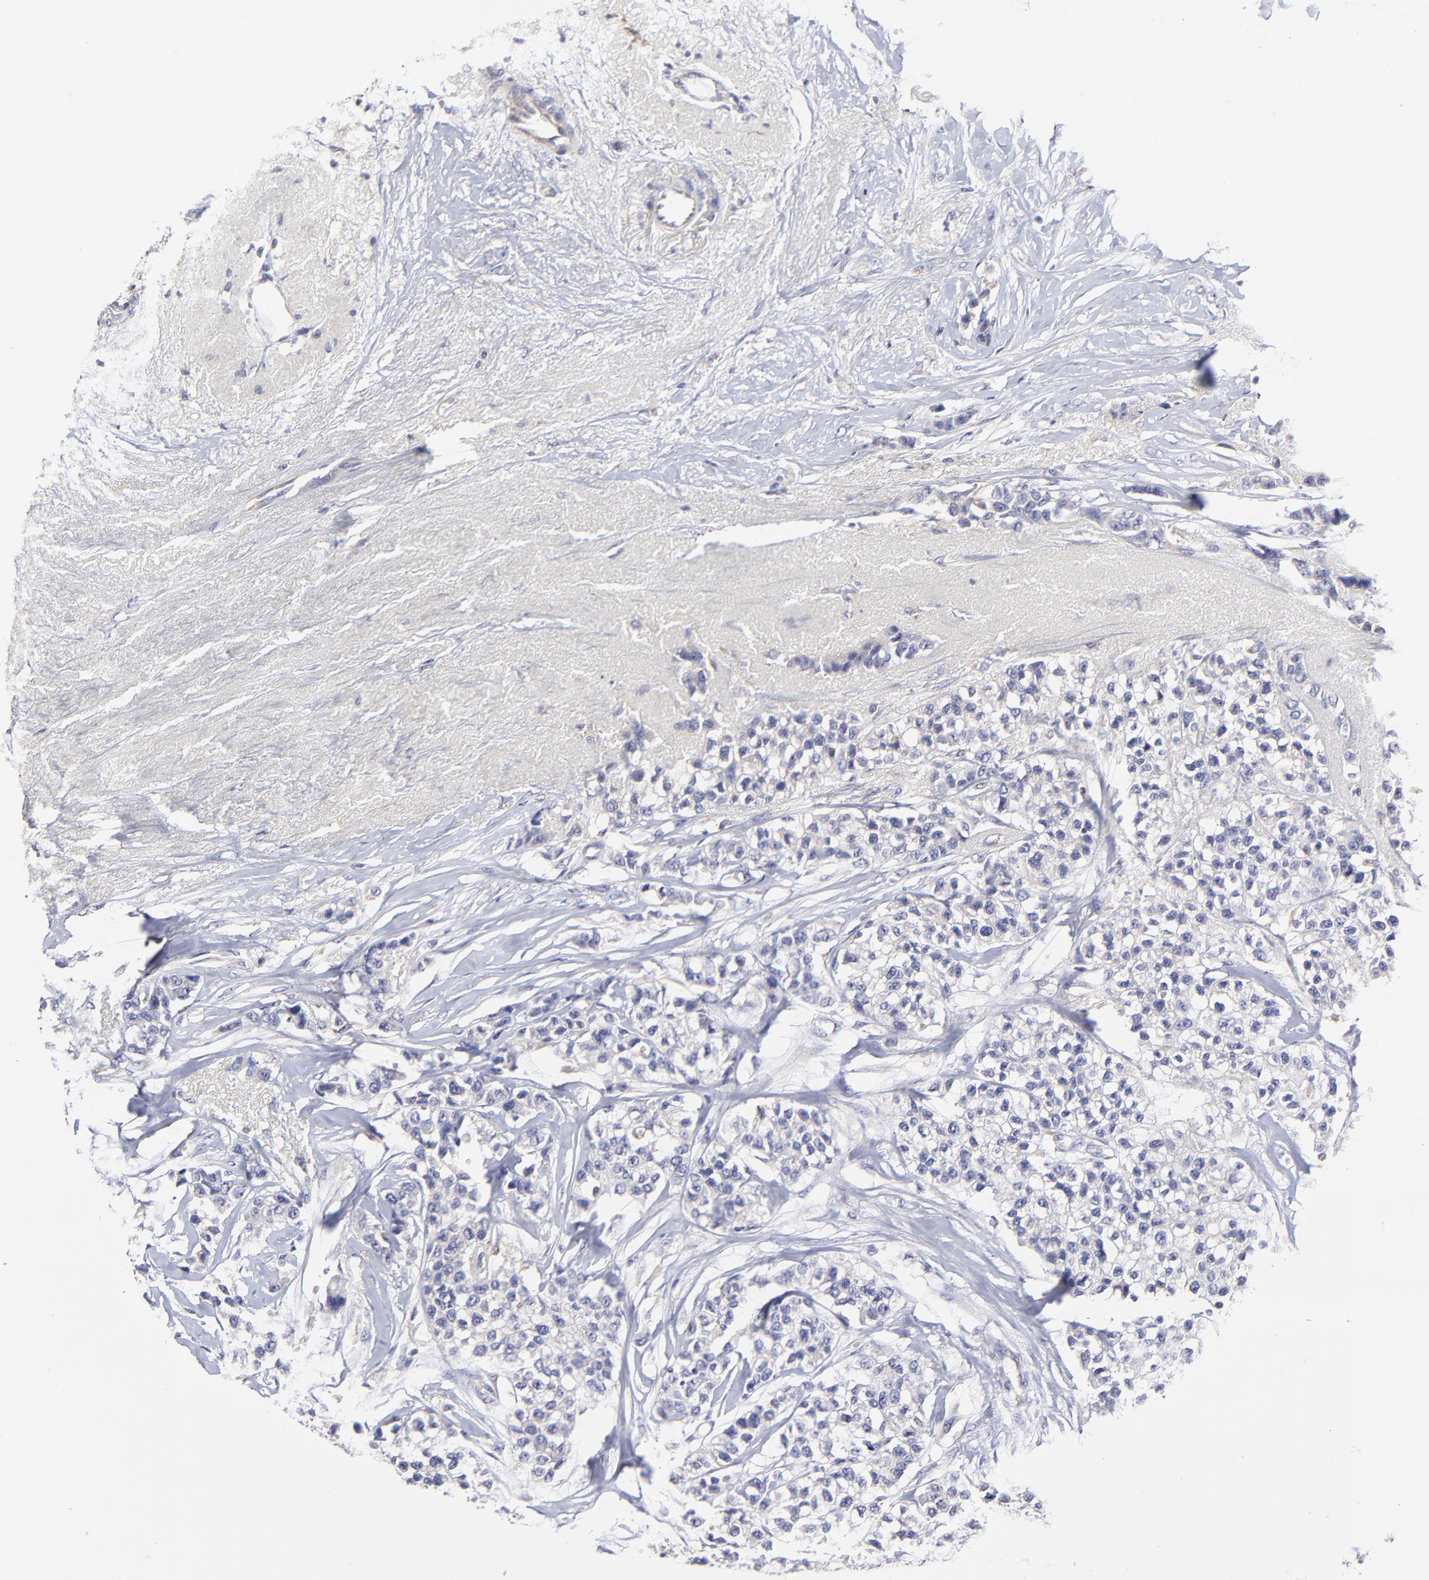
{"staining": {"intensity": "negative", "quantity": "none", "location": "none"}, "tissue": "breast cancer", "cell_type": "Tumor cells", "image_type": "cancer", "snomed": [{"axis": "morphology", "description": "Duct carcinoma"}, {"axis": "topography", "description": "Breast"}], "caption": "The histopathology image displays no significant staining in tumor cells of breast cancer (infiltrating ductal carcinoma).", "gene": "GCSAM", "patient": {"sex": "female", "age": 51}}